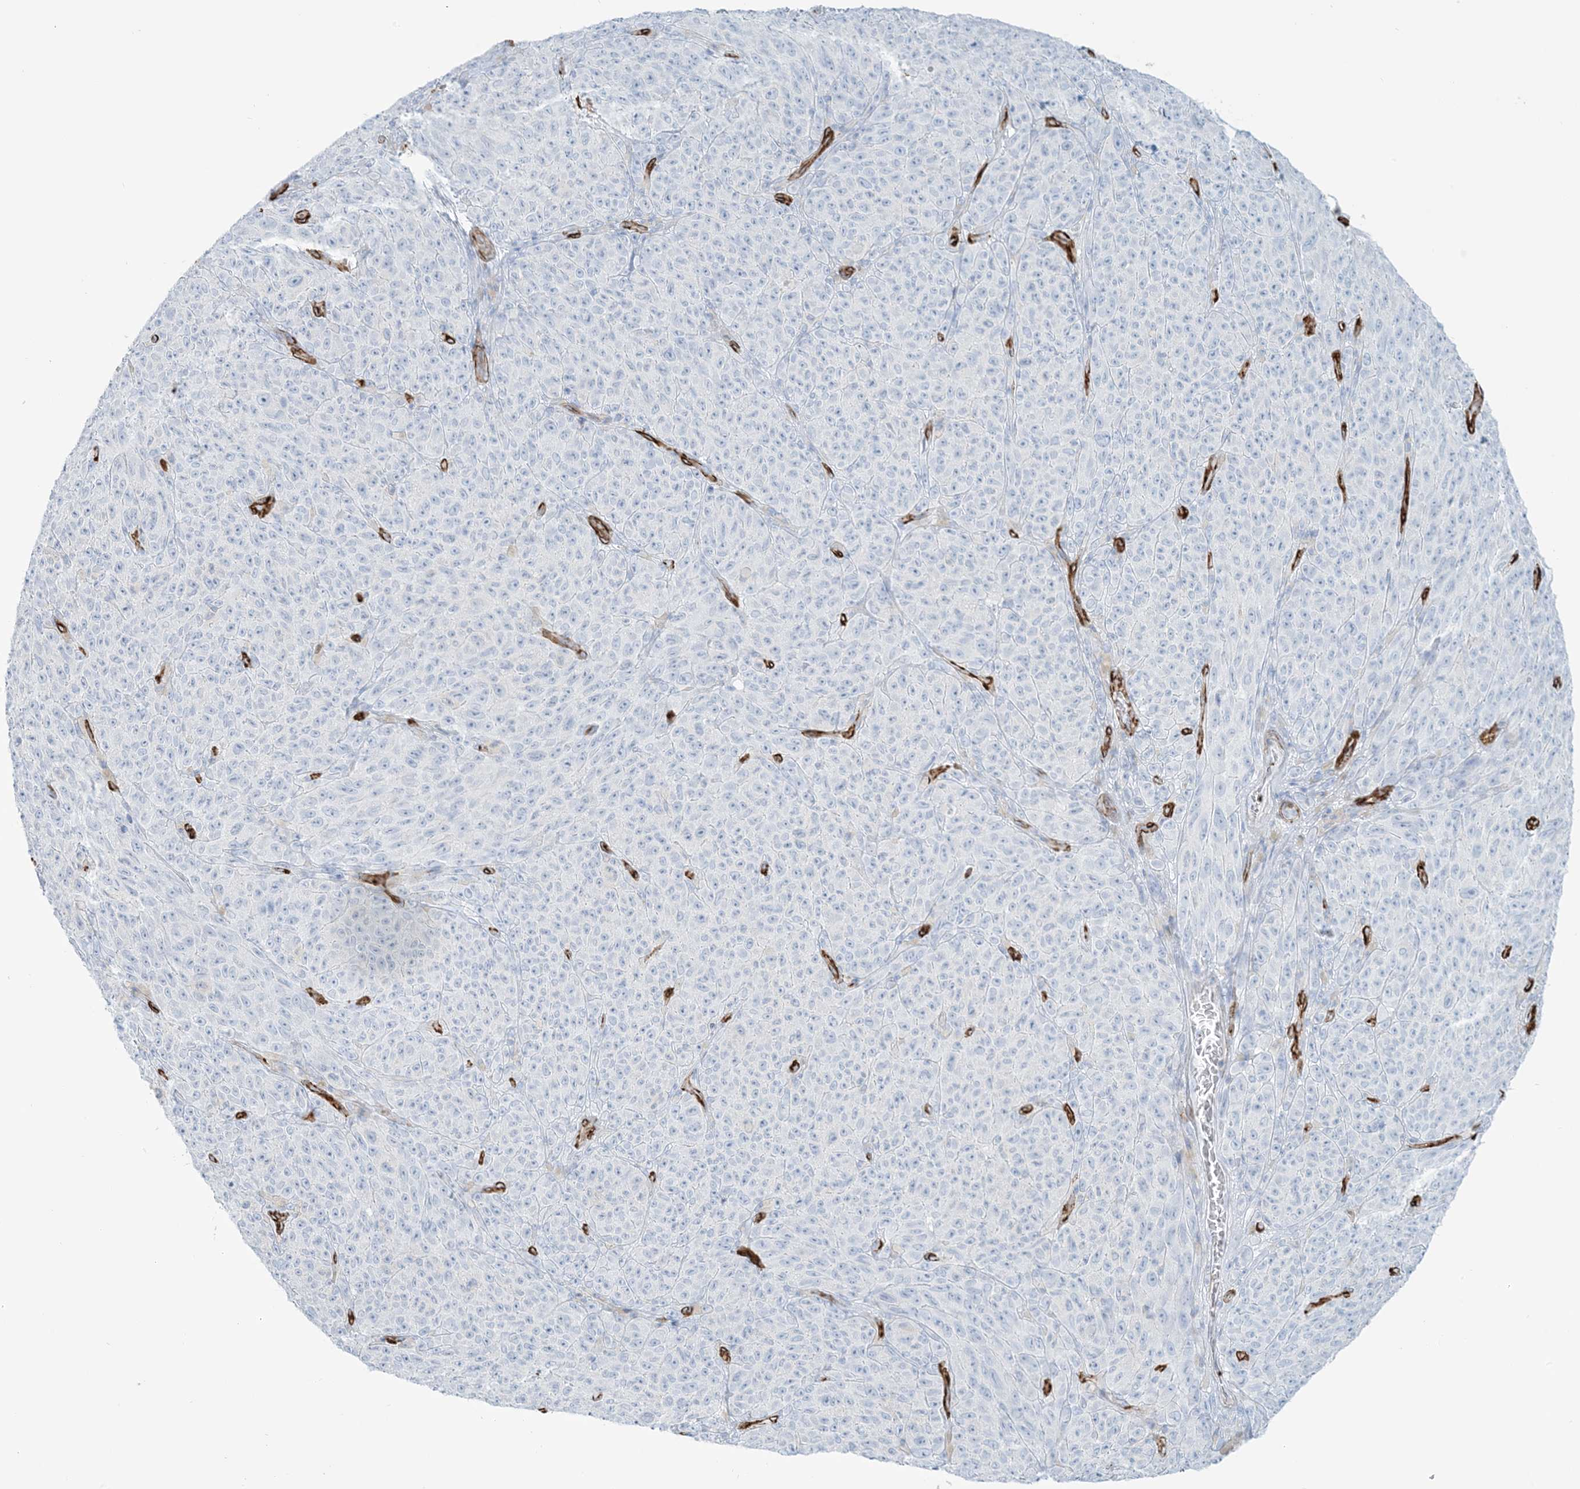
{"staining": {"intensity": "negative", "quantity": "none", "location": "none"}, "tissue": "melanoma", "cell_type": "Tumor cells", "image_type": "cancer", "snomed": [{"axis": "morphology", "description": "Malignant melanoma, NOS"}, {"axis": "topography", "description": "Skin"}], "caption": "Immunohistochemistry photomicrograph of neoplastic tissue: melanoma stained with DAB shows no significant protein positivity in tumor cells.", "gene": "EPS8L3", "patient": {"sex": "female", "age": 82}}